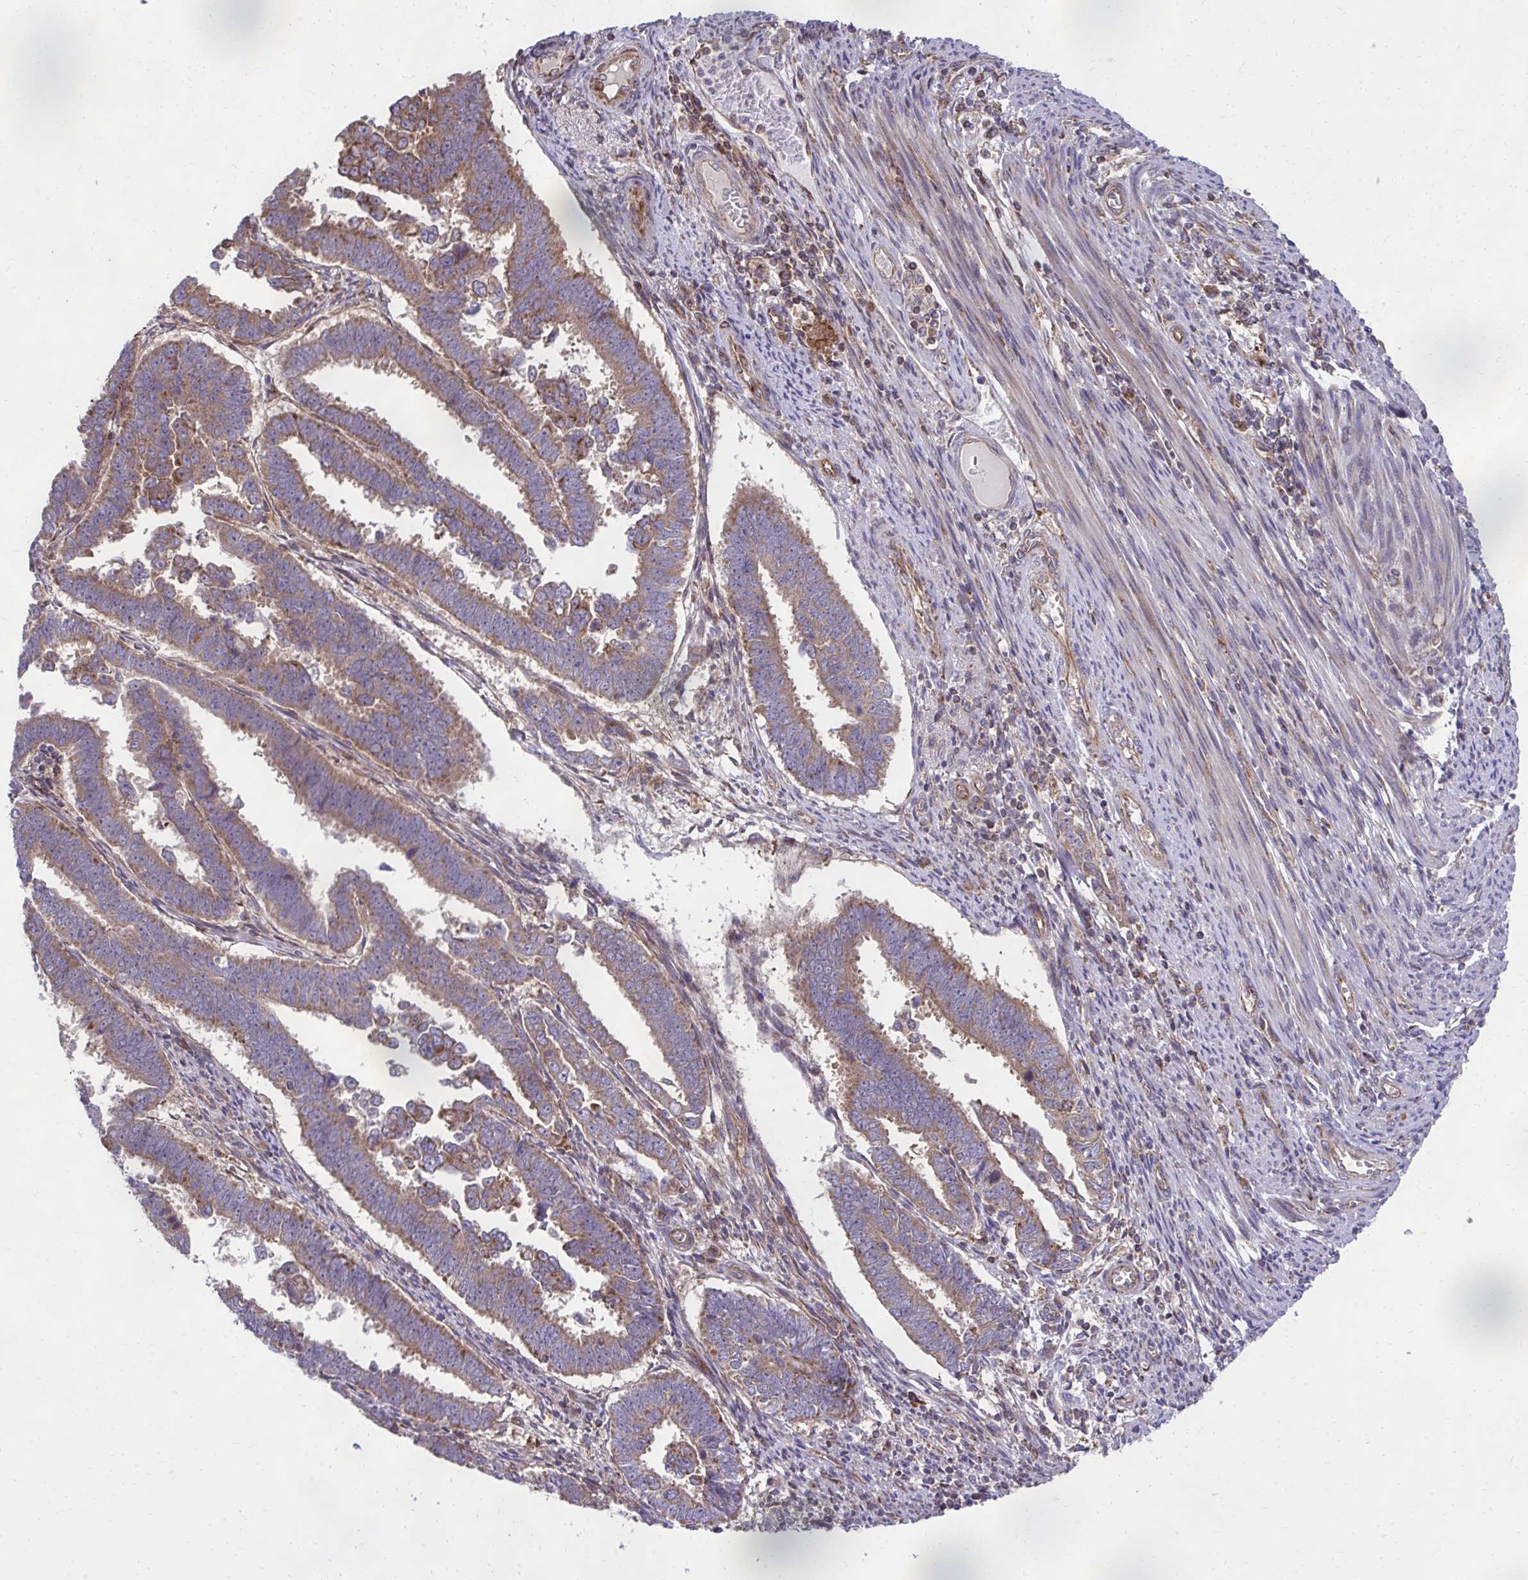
{"staining": {"intensity": "moderate", "quantity": ">75%", "location": "cytoplasmic/membranous"}, "tissue": "endometrial cancer", "cell_type": "Tumor cells", "image_type": "cancer", "snomed": [{"axis": "morphology", "description": "Adenocarcinoma, NOS"}, {"axis": "topography", "description": "Endometrium"}], "caption": "Immunohistochemistry (IHC) micrograph of endometrial adenocarcinoma stained for a protein (brown), which exhibits medium levels of moderate cytoplasmic/membranous positivity in about >75% of tumor cells.", "gene": "NMNAT3", "patient": {"sex": "female", "age": 75}}